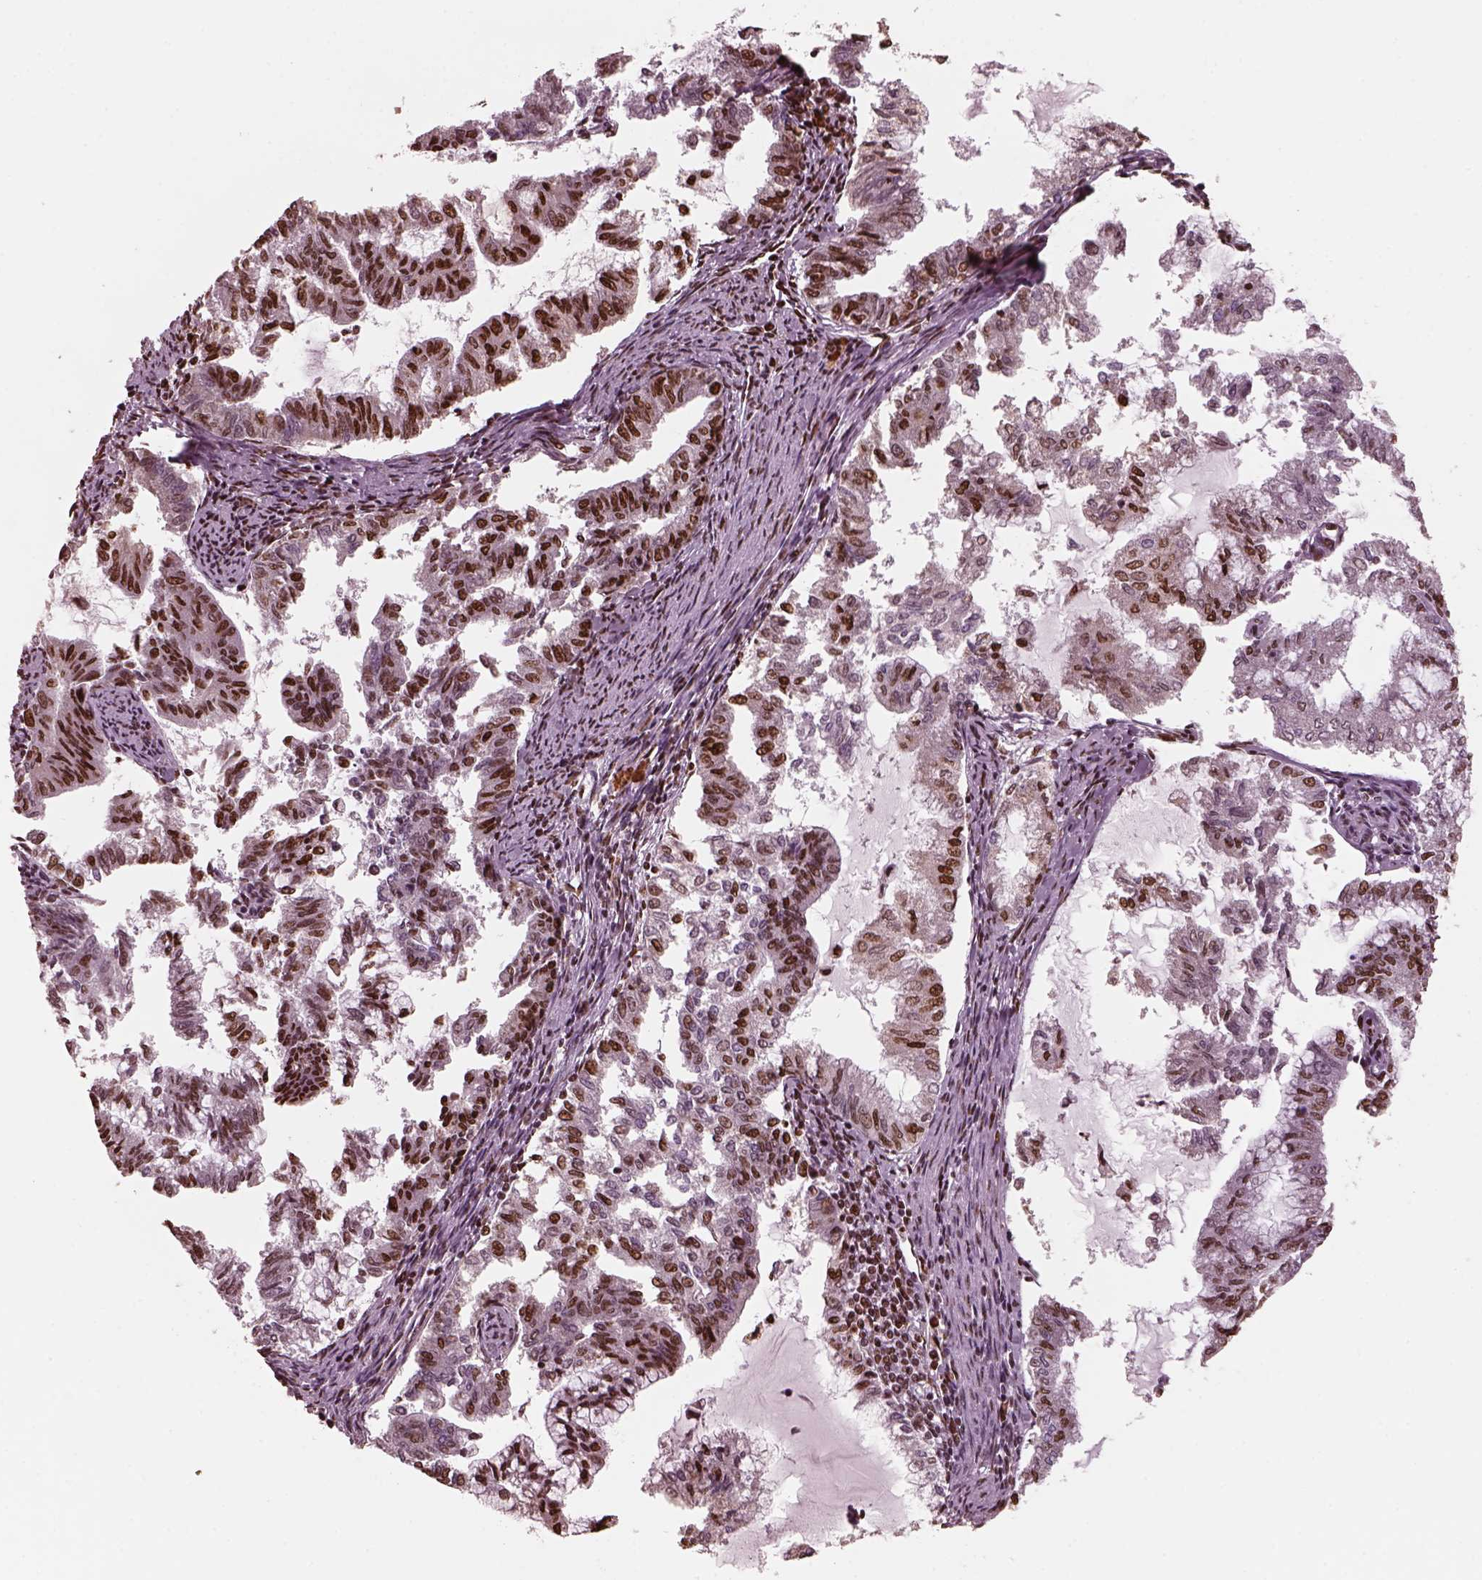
{"staining": {"intensity": "strong", "quantity": "25%-75%", "location": "nuclear"}, "tissue": "endometrial cancer", "cell_type": "Tumor cells", "image_type": "cancer", "snomed": [{"axis": "morphology", "description": "Adenocarcinoma, NOS"}, {"axis": "topography", "description": "Endometrium"}], "caption": "A high-resolution histopathology image shows immunohistochemistry staining of endometrial cancer, which reveals strong nuclear staining in about 25%-75% of tumor cells. The staining was performed using DAB (3,3'-diaminobenzidine) to visualize the protein expression in brown, while the nuclei were stained in blue with hematoxylin (Magnification: 20x).", "gene": "NSD1", "patient": {"sex": "female", "age": 79}}